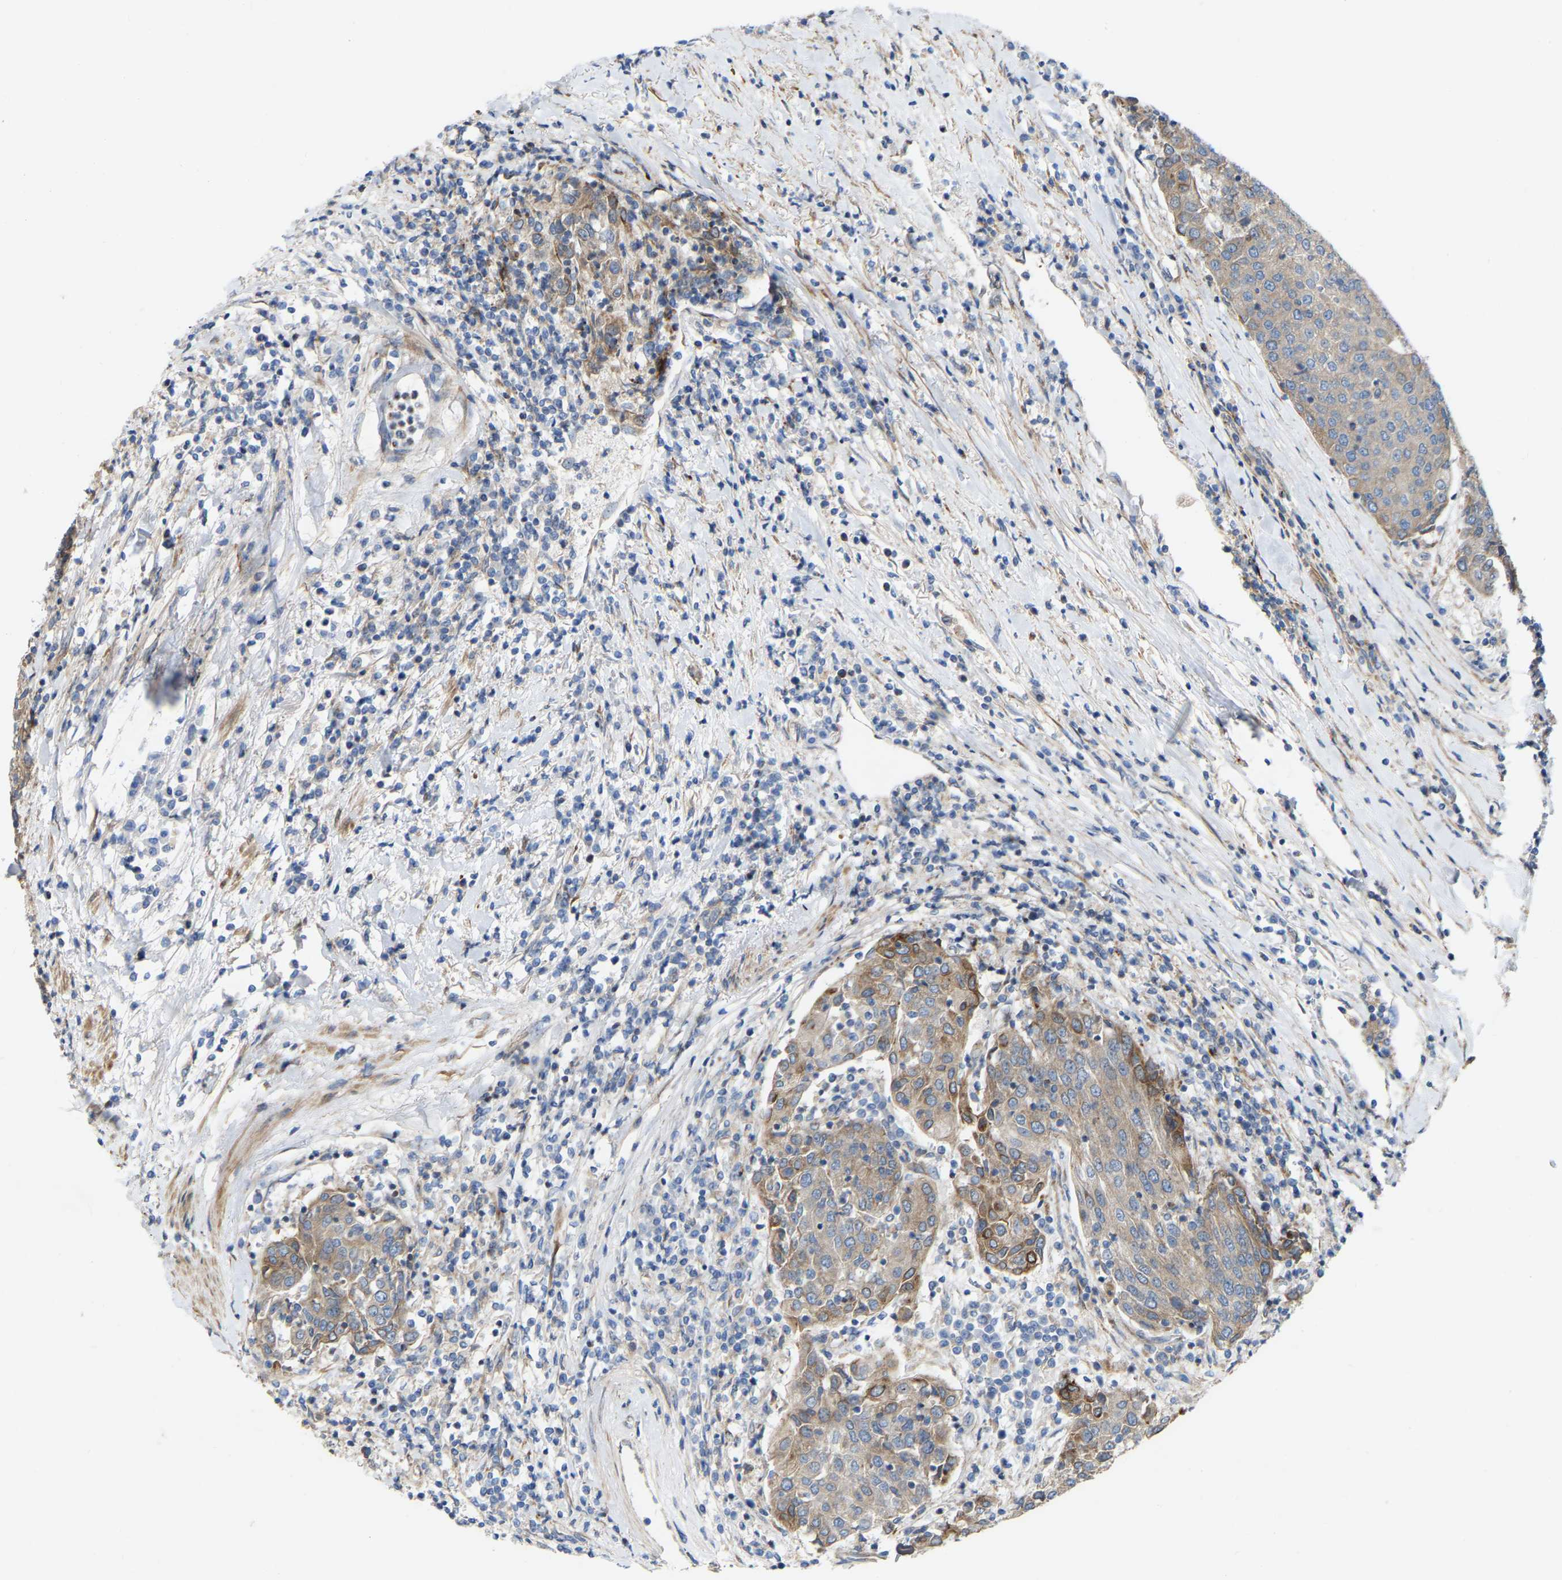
{"staining": {"intensity": "weak", "quantity": "25%-75%", "location": "cytoplasmic/membranous"}, "tissue": "urothelial cancer", "cell_type": "Tumor cells", "image_type": "cancer", "snomed": [{"axis": "morphology", "description": "Urothelial carcinoma, High grade"}, {"axis": "topography", "description": "Urinary bladder"}], "caption": "Protein staining of urothelial cancer tissue reveals weak cytoplasmic/membranous staining in about 25%-75% of tumor cells. Immunohistochemistry (ihc) stains the protein in brown and the nuclei are stained blue.", "gene": "TOR1B", "patient": {"sex": "female", "age": 85}}